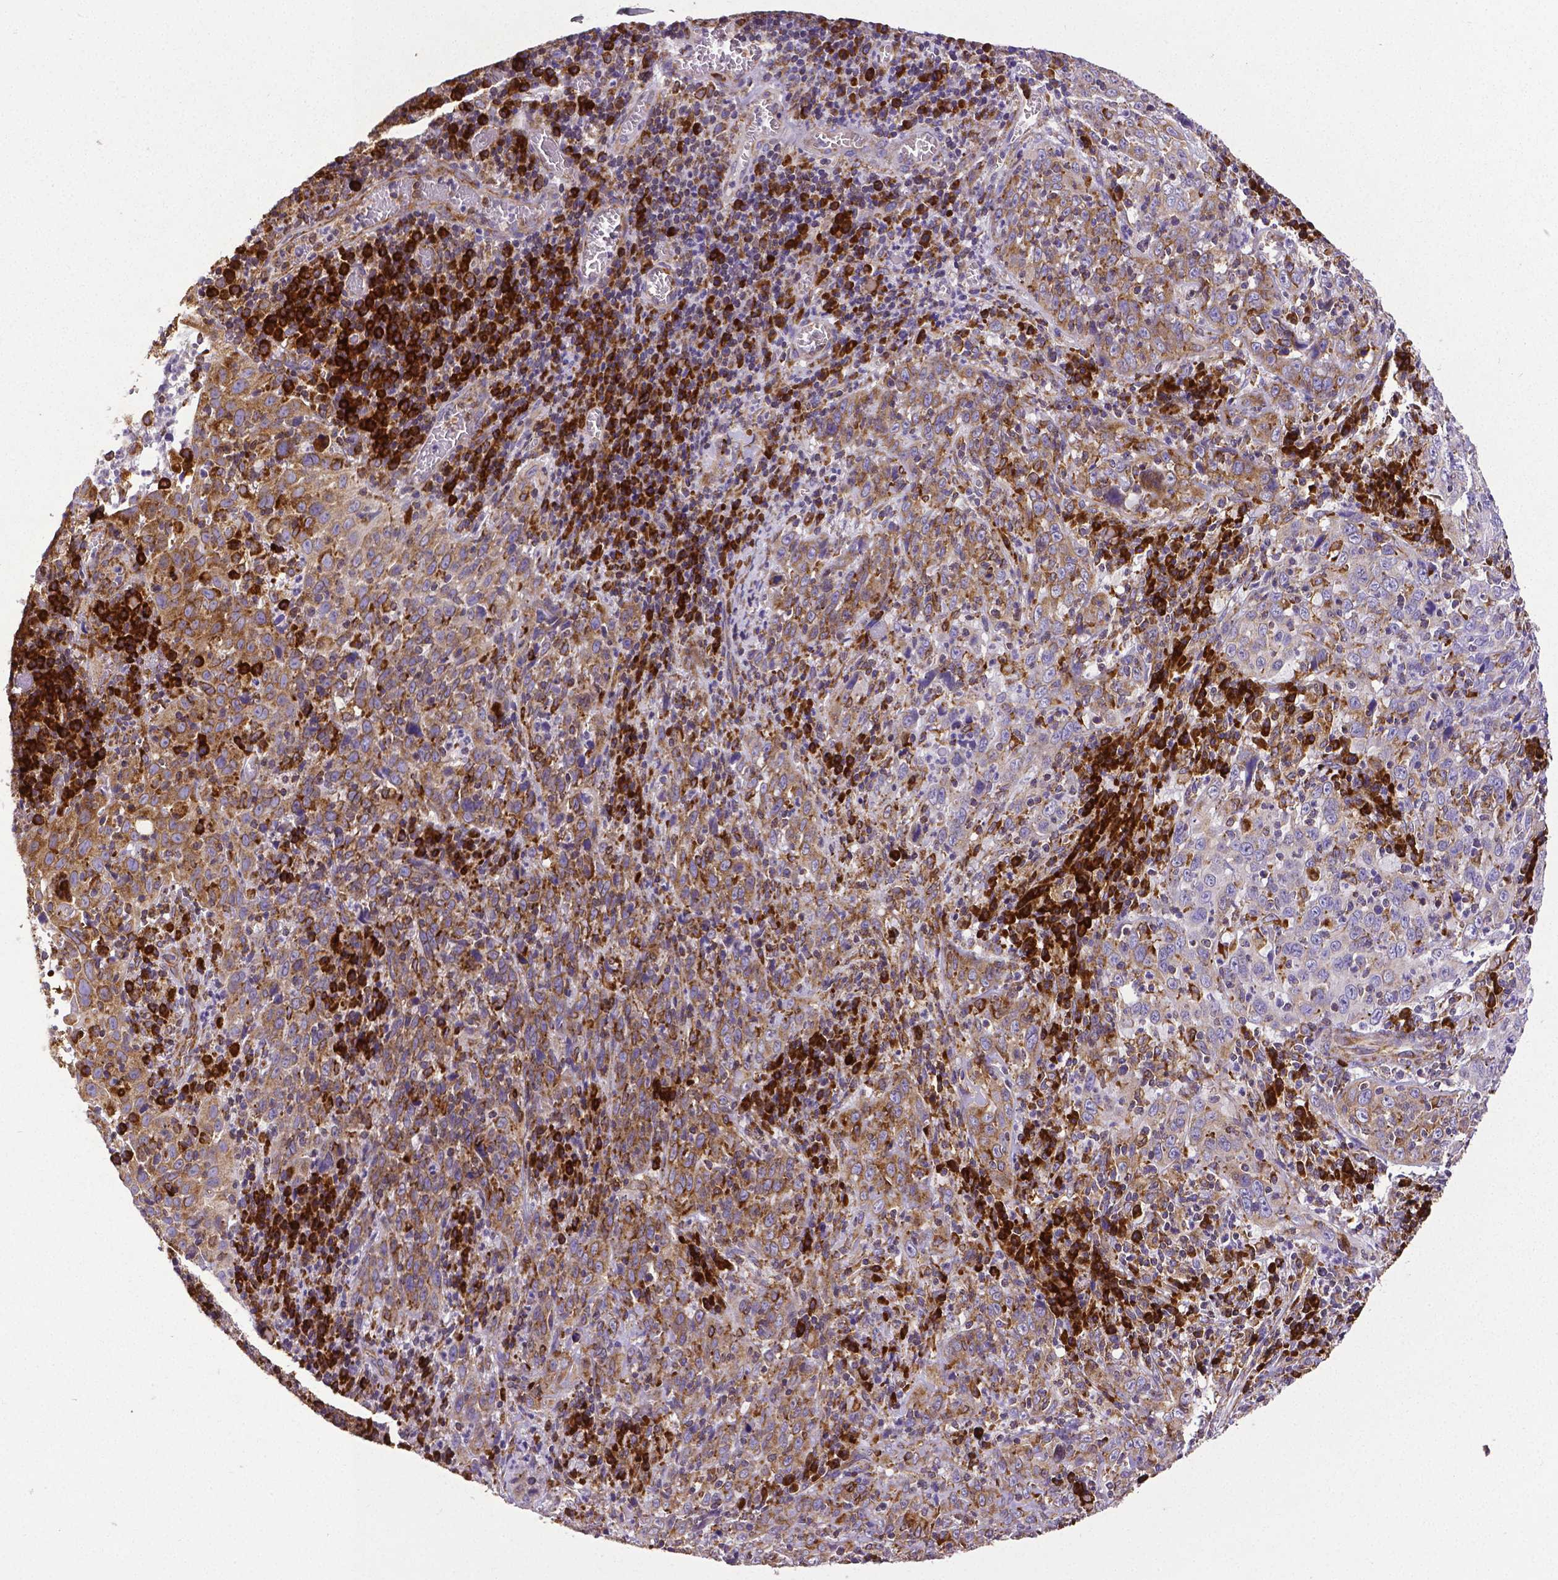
{"staining": {"intensity": "moderate", "quantity": "<25%", "location": "cytoplasmic/membranous"}, "tissue": "cervical cancer", "cell_type": "Tumor cells", "image_type": "cancer", "snomed": [{"axis": "morphology", "description": "Squamous cell carcinoma, NOS"}, {"axis": "topography", "description": "Cervix"}], "caption": "An image of squamous cell carcinoma (cervical) stained for a protein reveals moderate cytoplasmic/membranous brown staining in tumor cells.", "gene": "MTDH", "patient": {"sex": "female", "age": 46}}